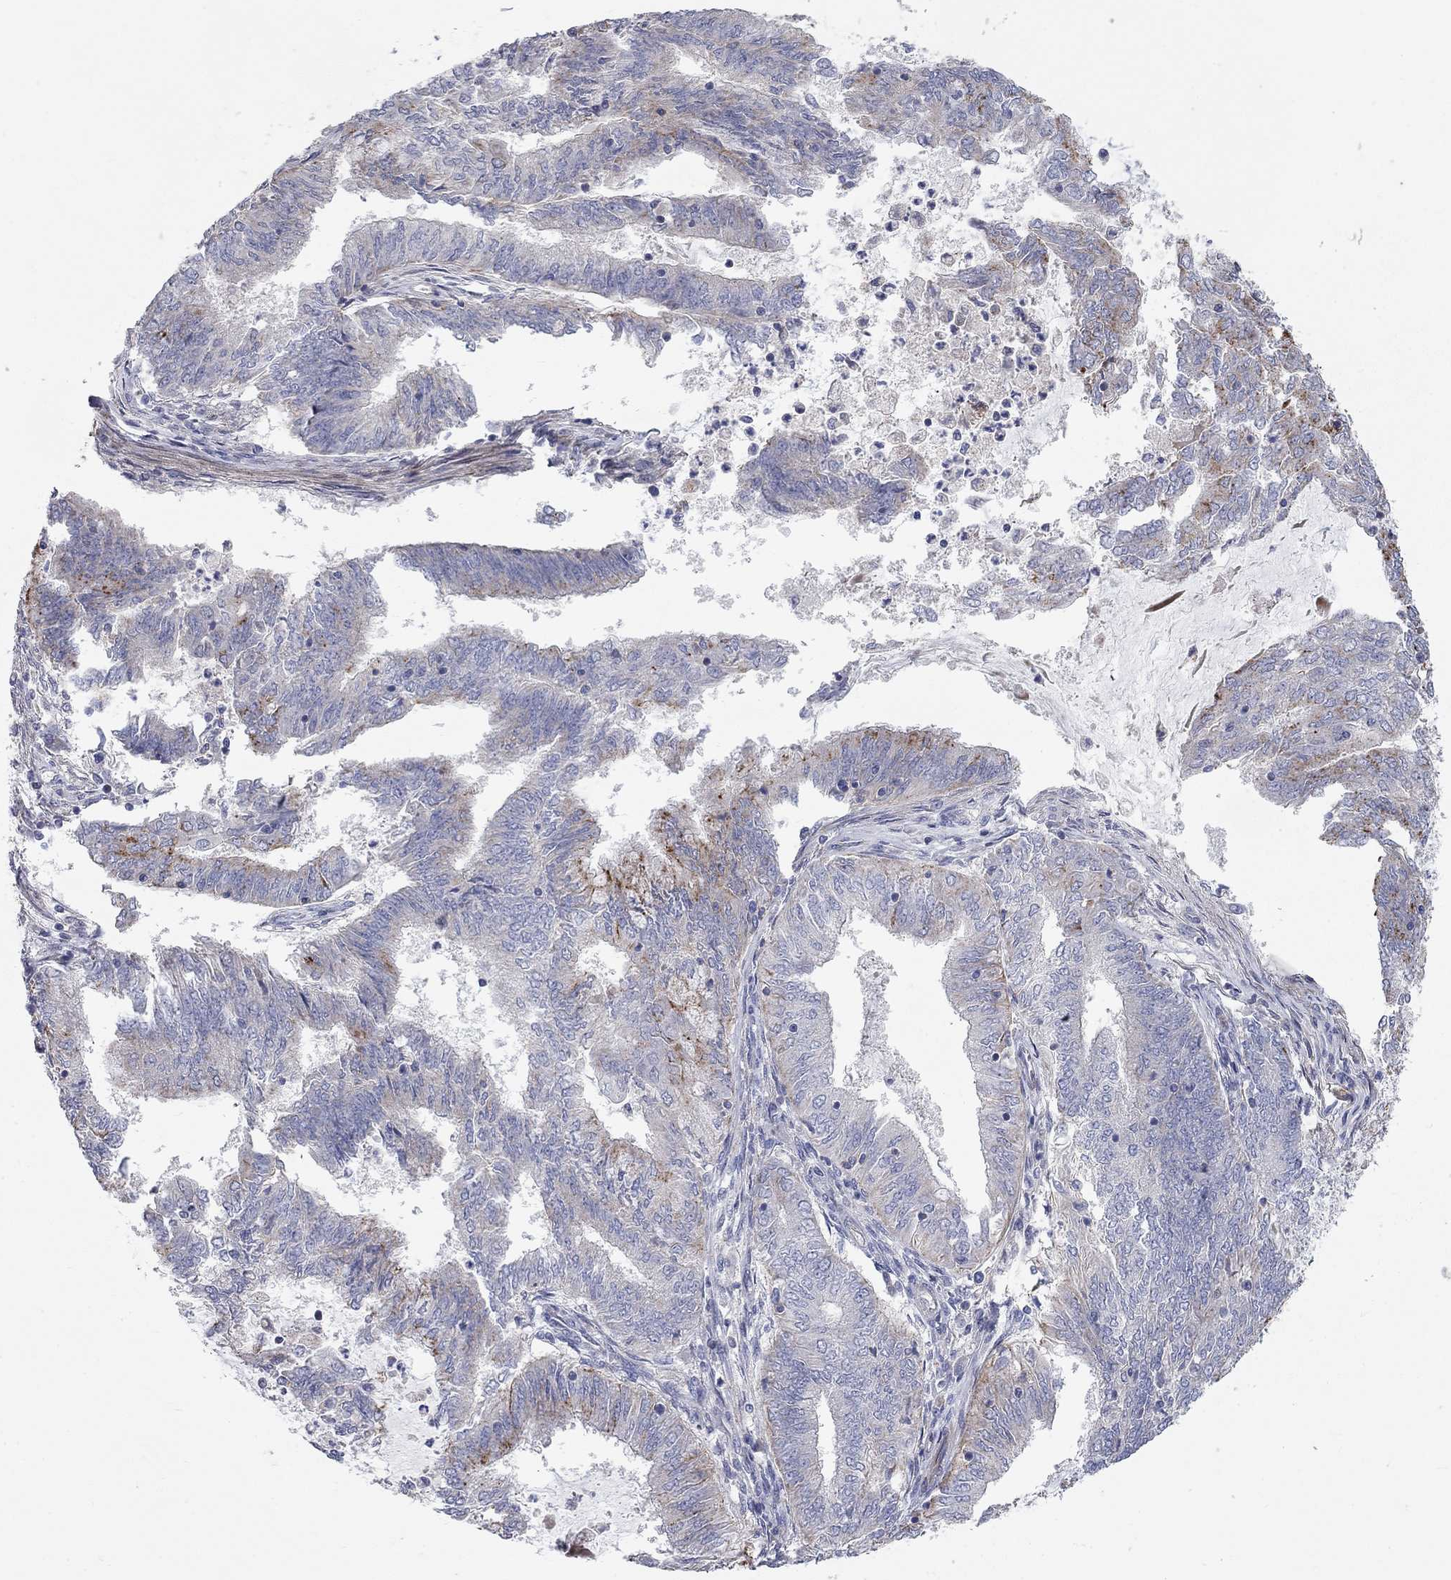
{"staining": {"intensity": "strong", "quantity": "<25%", "location": "cytoplasmic/membranous"}, "tissue": "endometrial cancer", "cell_type": "Tumor cells", "image_type": "cancer", "snomed": [{"axis": "morphology", "description": "Adenocarcinoma, NOS"}, {"axis": "topography", "description": "Endometrium"}], "caption": "Immunohistochemistry image of endometrial cancer (adenocarcinoma) stained for a protein (brown), which exhibits medium levels of strong cytoplasmic/membranous expression in approximately <25% of tumor cells.", "gene": "KANSL1L", "patient": {"sex": "female", "age": 62}}